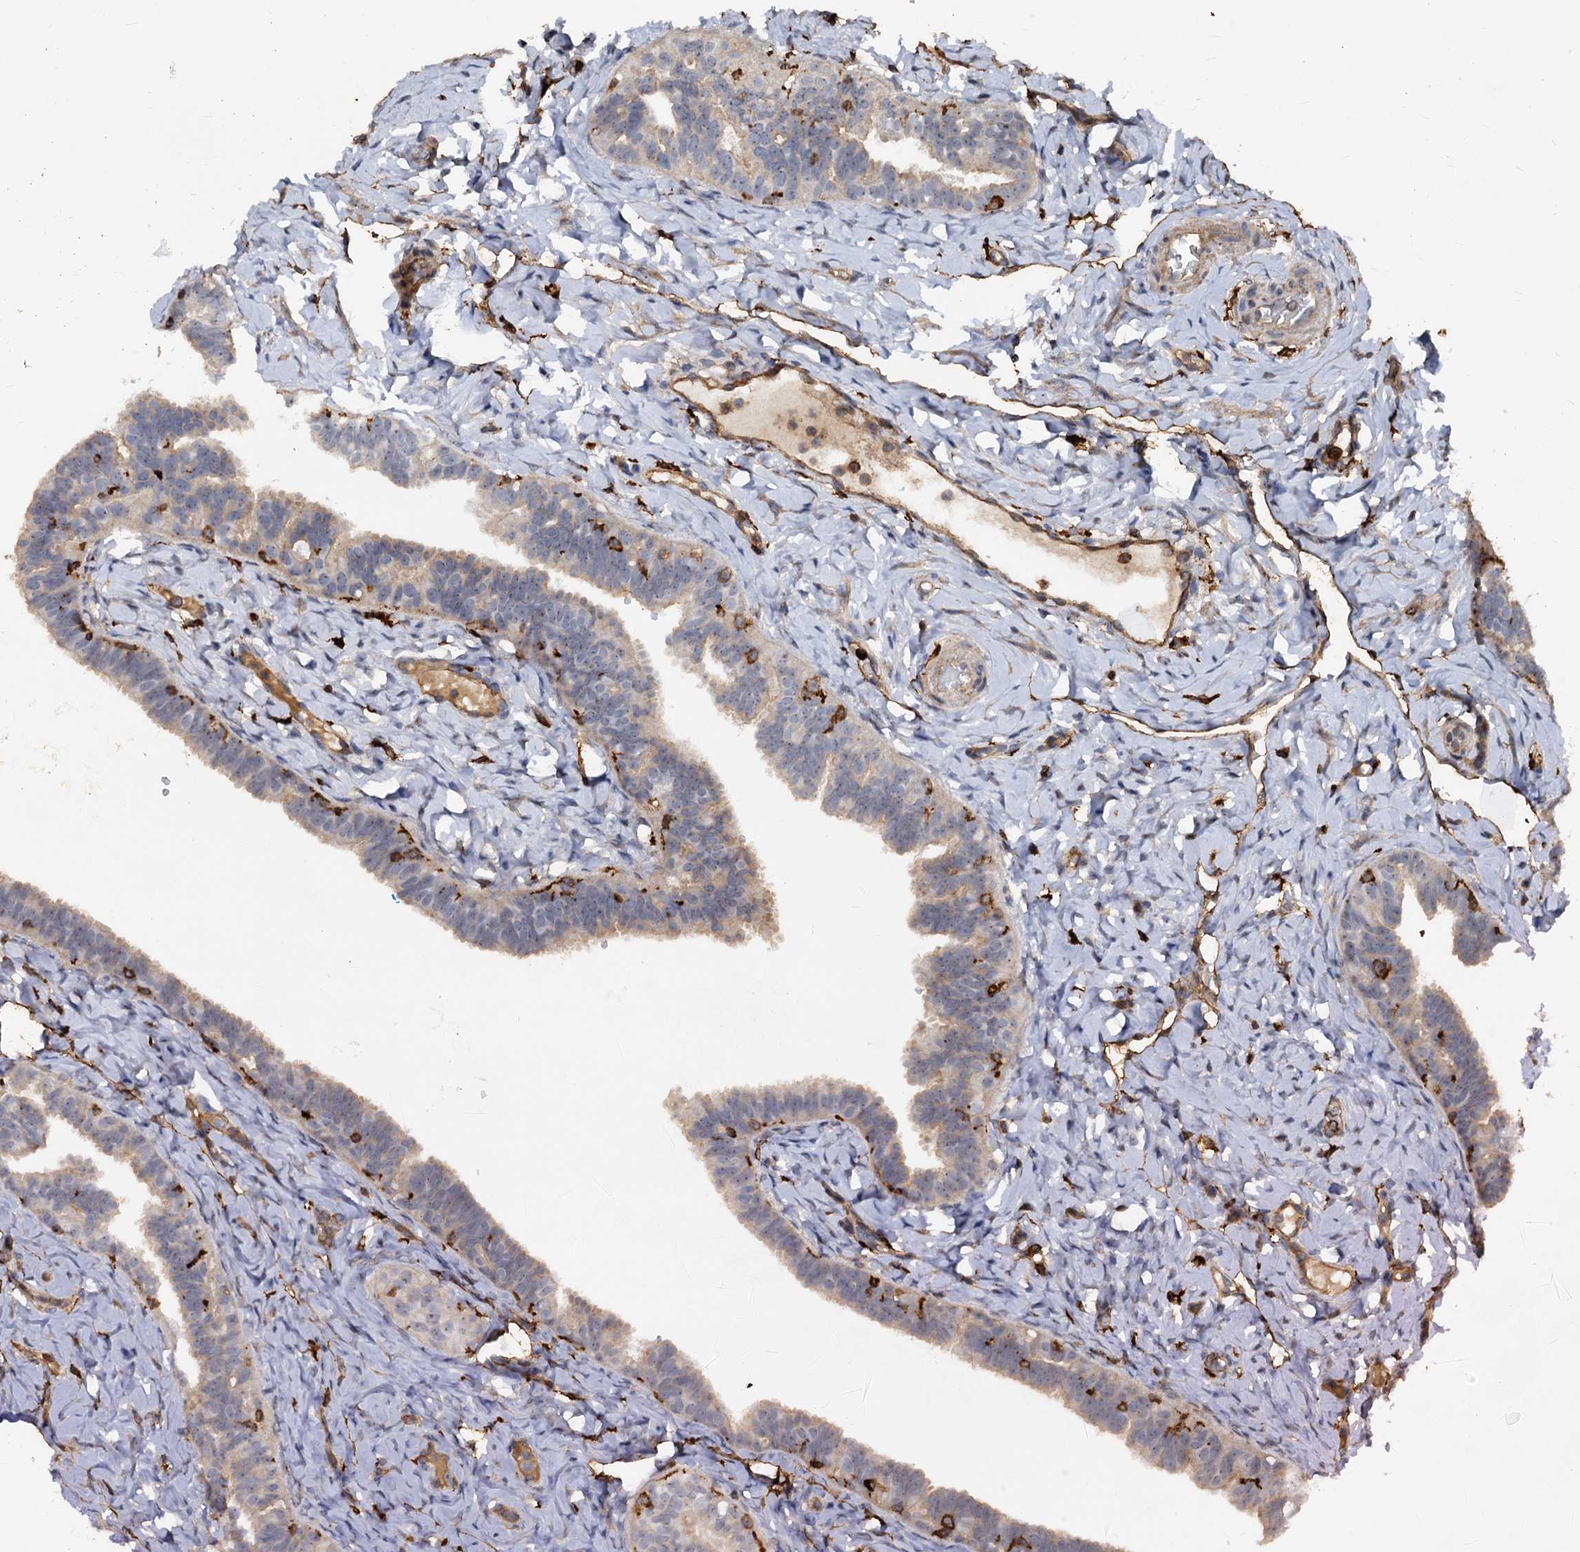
{"staining": {"intensity": "weak", "quantity": "<25%", "location": "cytoplasmic/membranous"}, "tissue": "fallopian tube", "cell_type": "Glandular cells", "image_type": "normal", "snomed": [{"axis": "morphology", "description": "Normal tissue, NOS"}, {"axis": "topography", "description": "Fallopian tube"}], "caption": "This histopathology image is of normal fallopian tube stained with immunohistochemistry (IHC) to label a protein in brown with the nuclei are counter-stained blue. There is no expression in glandular cells. (Stains: DAB (3,3'-diaminobenzidine) IHC with hematoxylin counter stain, Microscopy: brightfield microscopy at high magnification).", "gene": "PLEKHO2", "patient": {"sex": "female", "age": 65}}